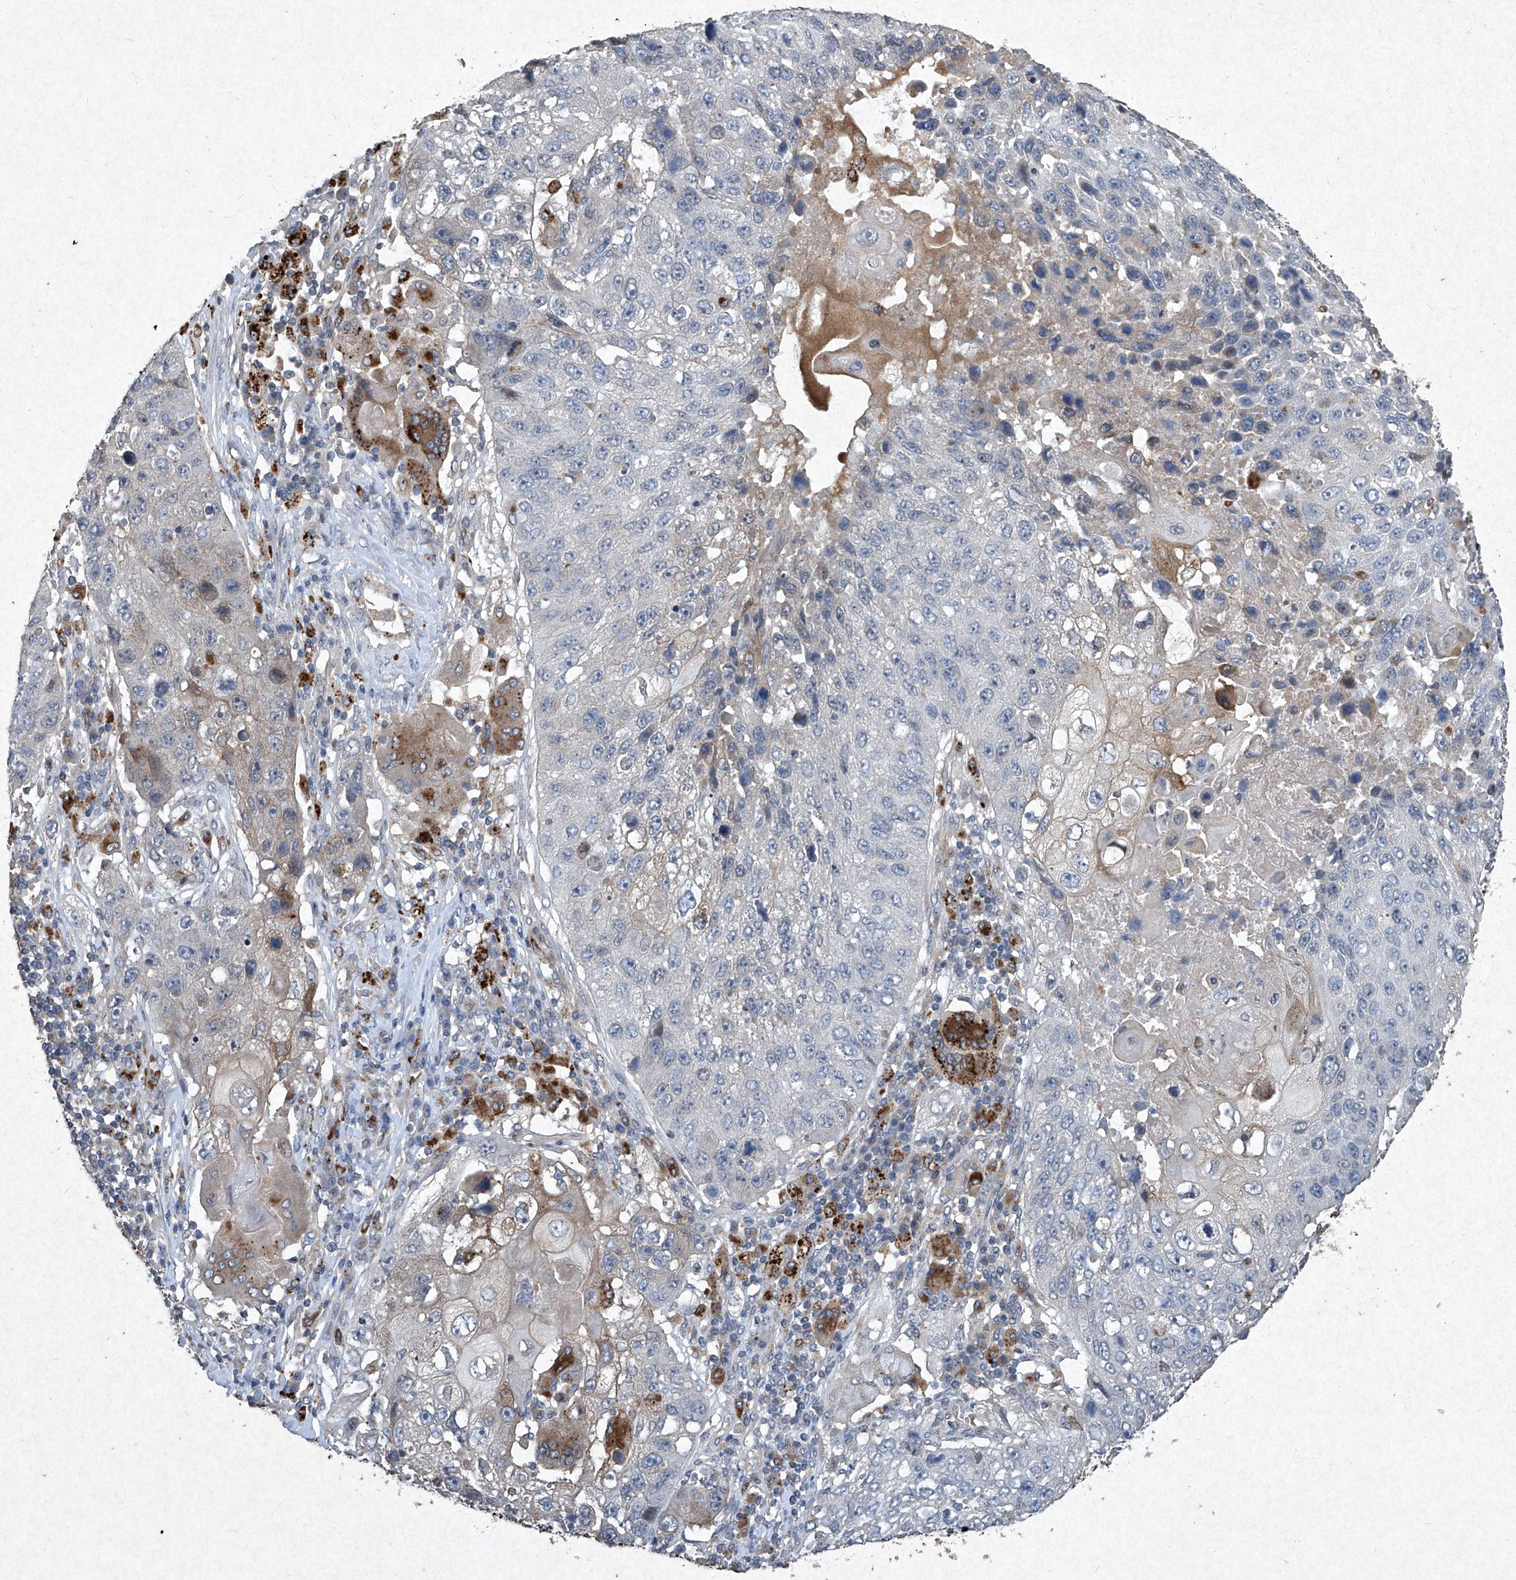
{"staining": {"intensity": "negative", "quantity": "none", "location": "none"}, "tissue": "lung cancer", "cell_type": "Tumor cells", "image_type": "cancer", "snomed": [{"axis": "morphology", "description": "Squamous cell carcinoma, NOS"}, {"axis": "topography", "description": "Lung"}], "caption": "Lung cancer was stained to show a protein in brown. There is no significant staining in tumor cells. Brightfield microscopy of immunohistochemistry (IHC) stained with DAB (brown) and hematoxylin (blue), captured at high magnification.", "gene": "MED16", "patient": {"sex": "male", "age": 61}}